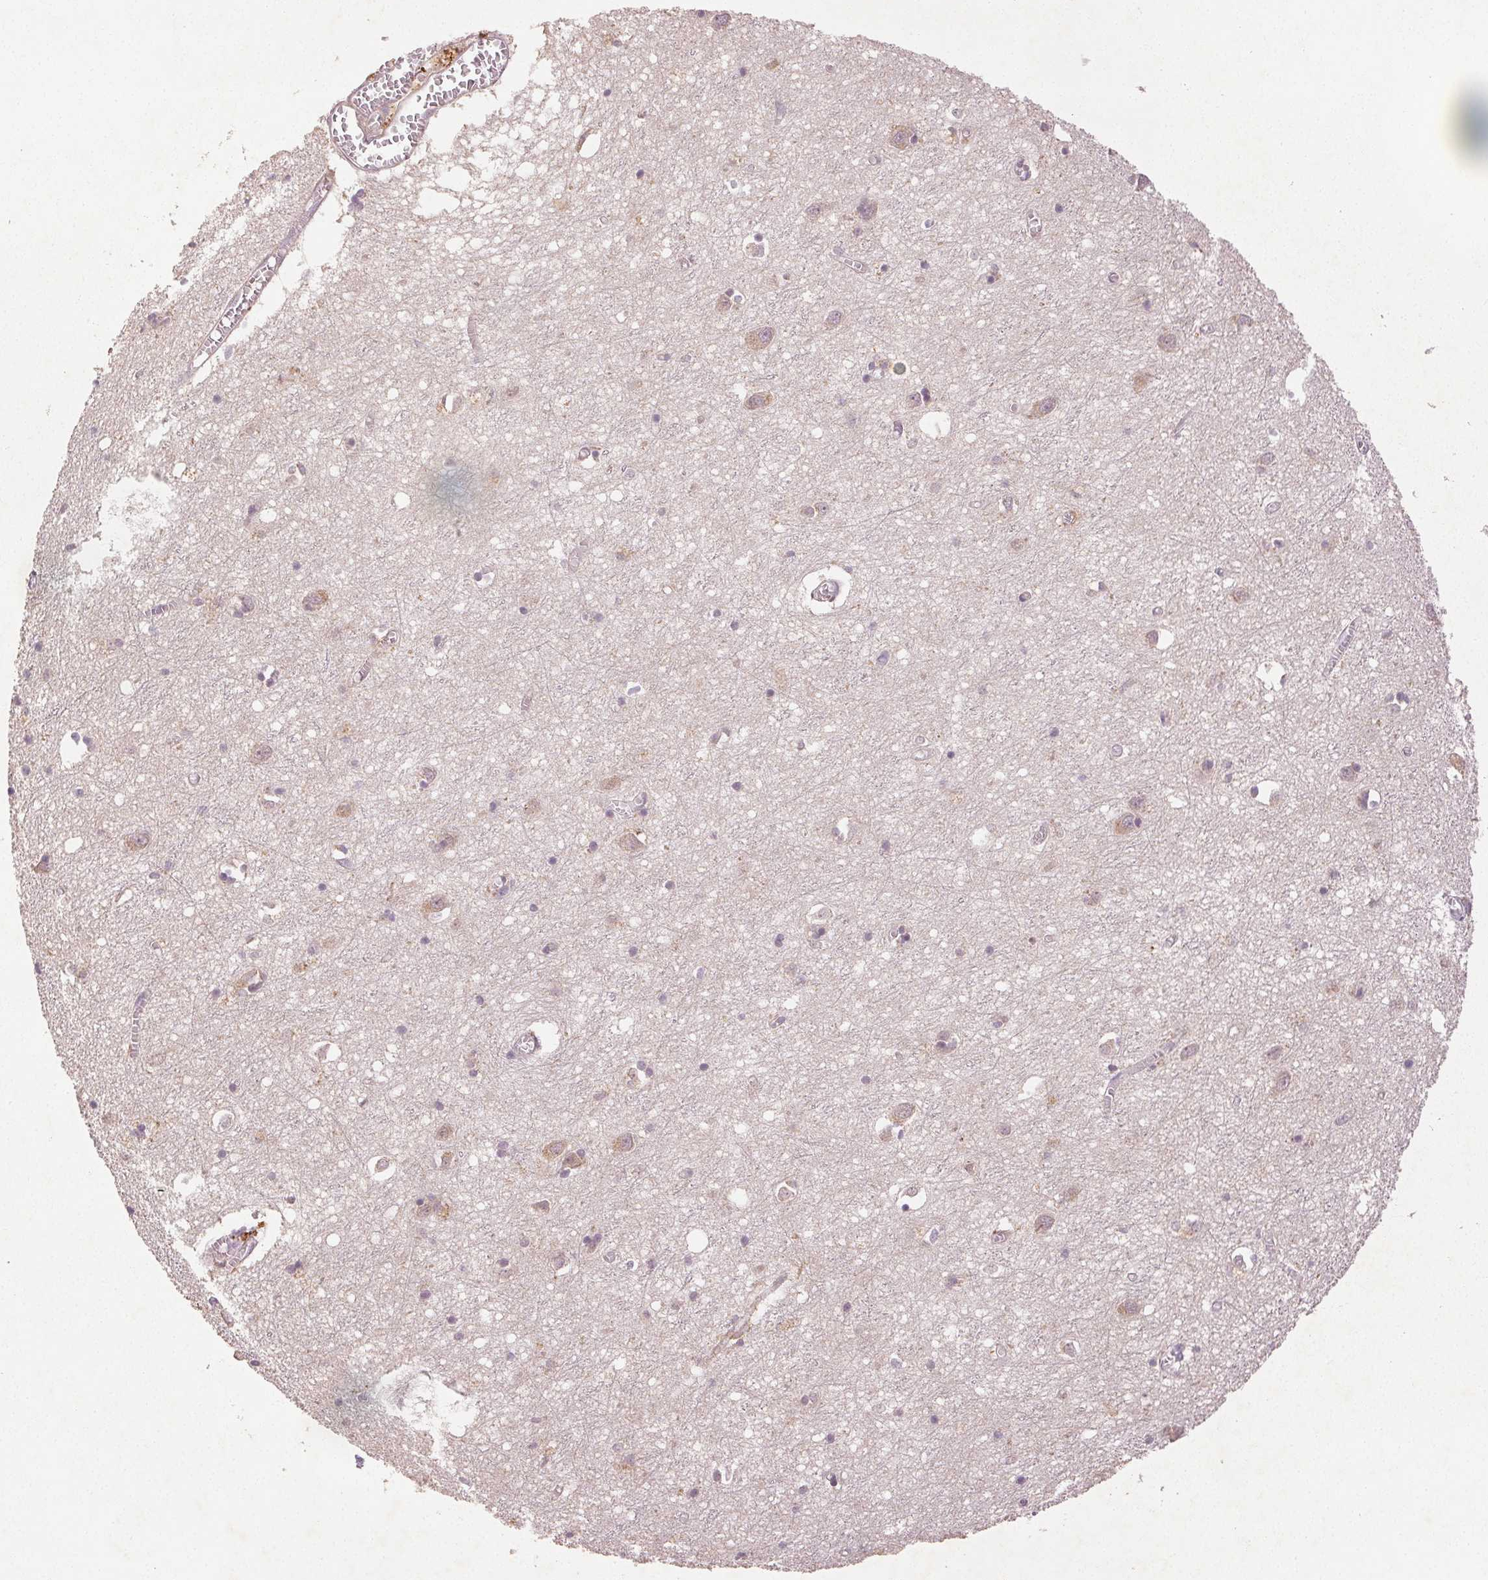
{"staining": {"intensity": "negative", "quantity": "none", "location": "none"}, "tissue": "cerebral cortex", "cell_type": "Endothelial cells", "image_type": "normal", "snomed": [{"axis": "morphology", "description": "Normal tissue, NOS"}, {"axis": "topography", "description": "Cerebral cortex"}], "caption": "High power microscopy photomicrograph of an immunohistochemistry photomicrograph of unremarkable cerebral cortex, revealing no significant staining in endothelial cells. Nuclei are stained in blue.", "gene": "YIF1B", "patient": {"sex": "male", "age": 70}}